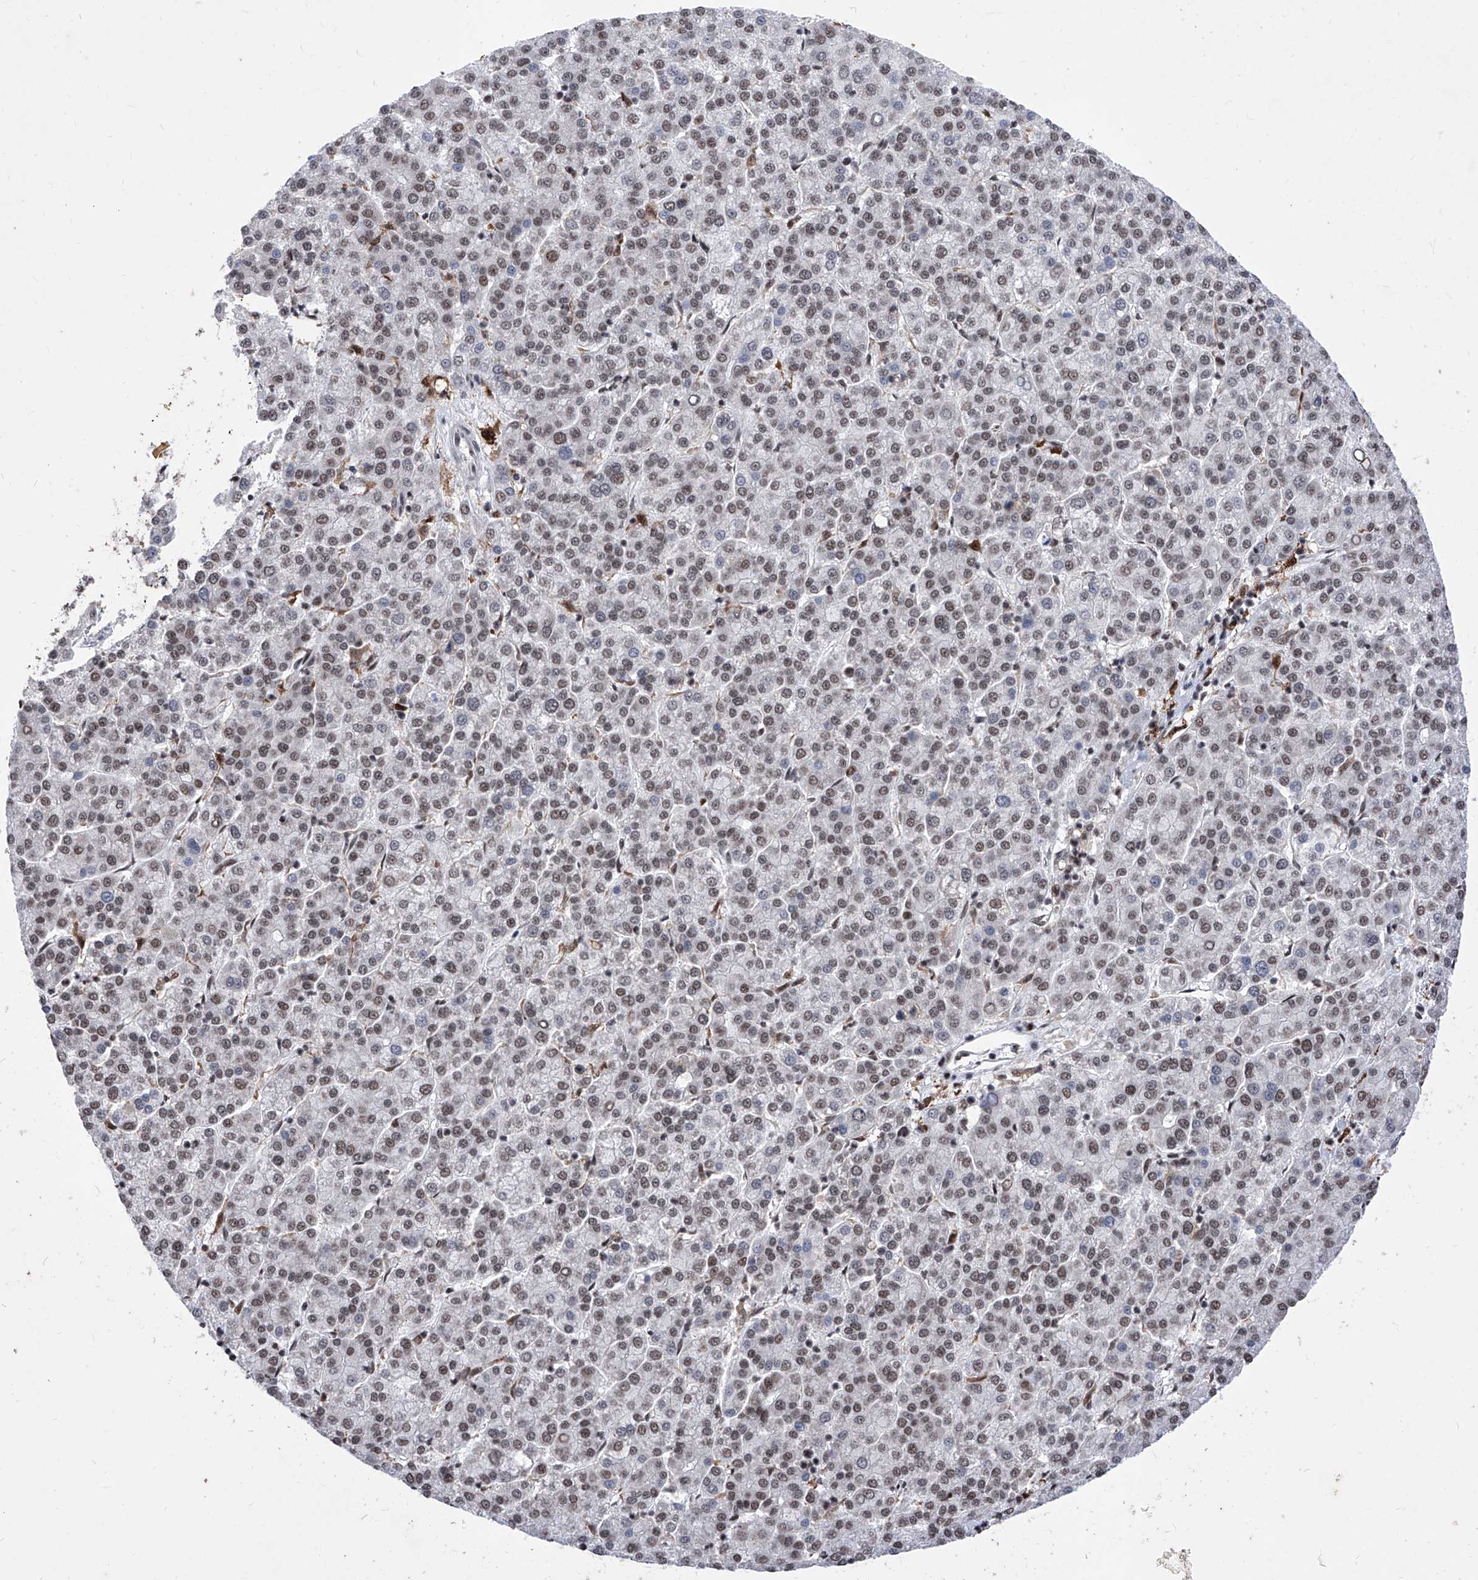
{"staining": {"intensity": "weak", "quantity": ">75%", "location": "nuclear"}, "tissue": "liver cancer", "cell_type": "Tumor cells", "image_type": "cancer", "snomed": [{"axis": "morphology", "description": "Carcinoma, Hepatocellular, NOS"}, {"axis": "topography", "description": "Liver"}], "caption": "Human liver cancer (hepatocellular carcinoma) stained for a protein (brown) demonstrates weak nuclear positive positivity in approximately >75% of tumor cells.", "gene": "PHF5A", "patient": {"sex": "female", "age": 58}}